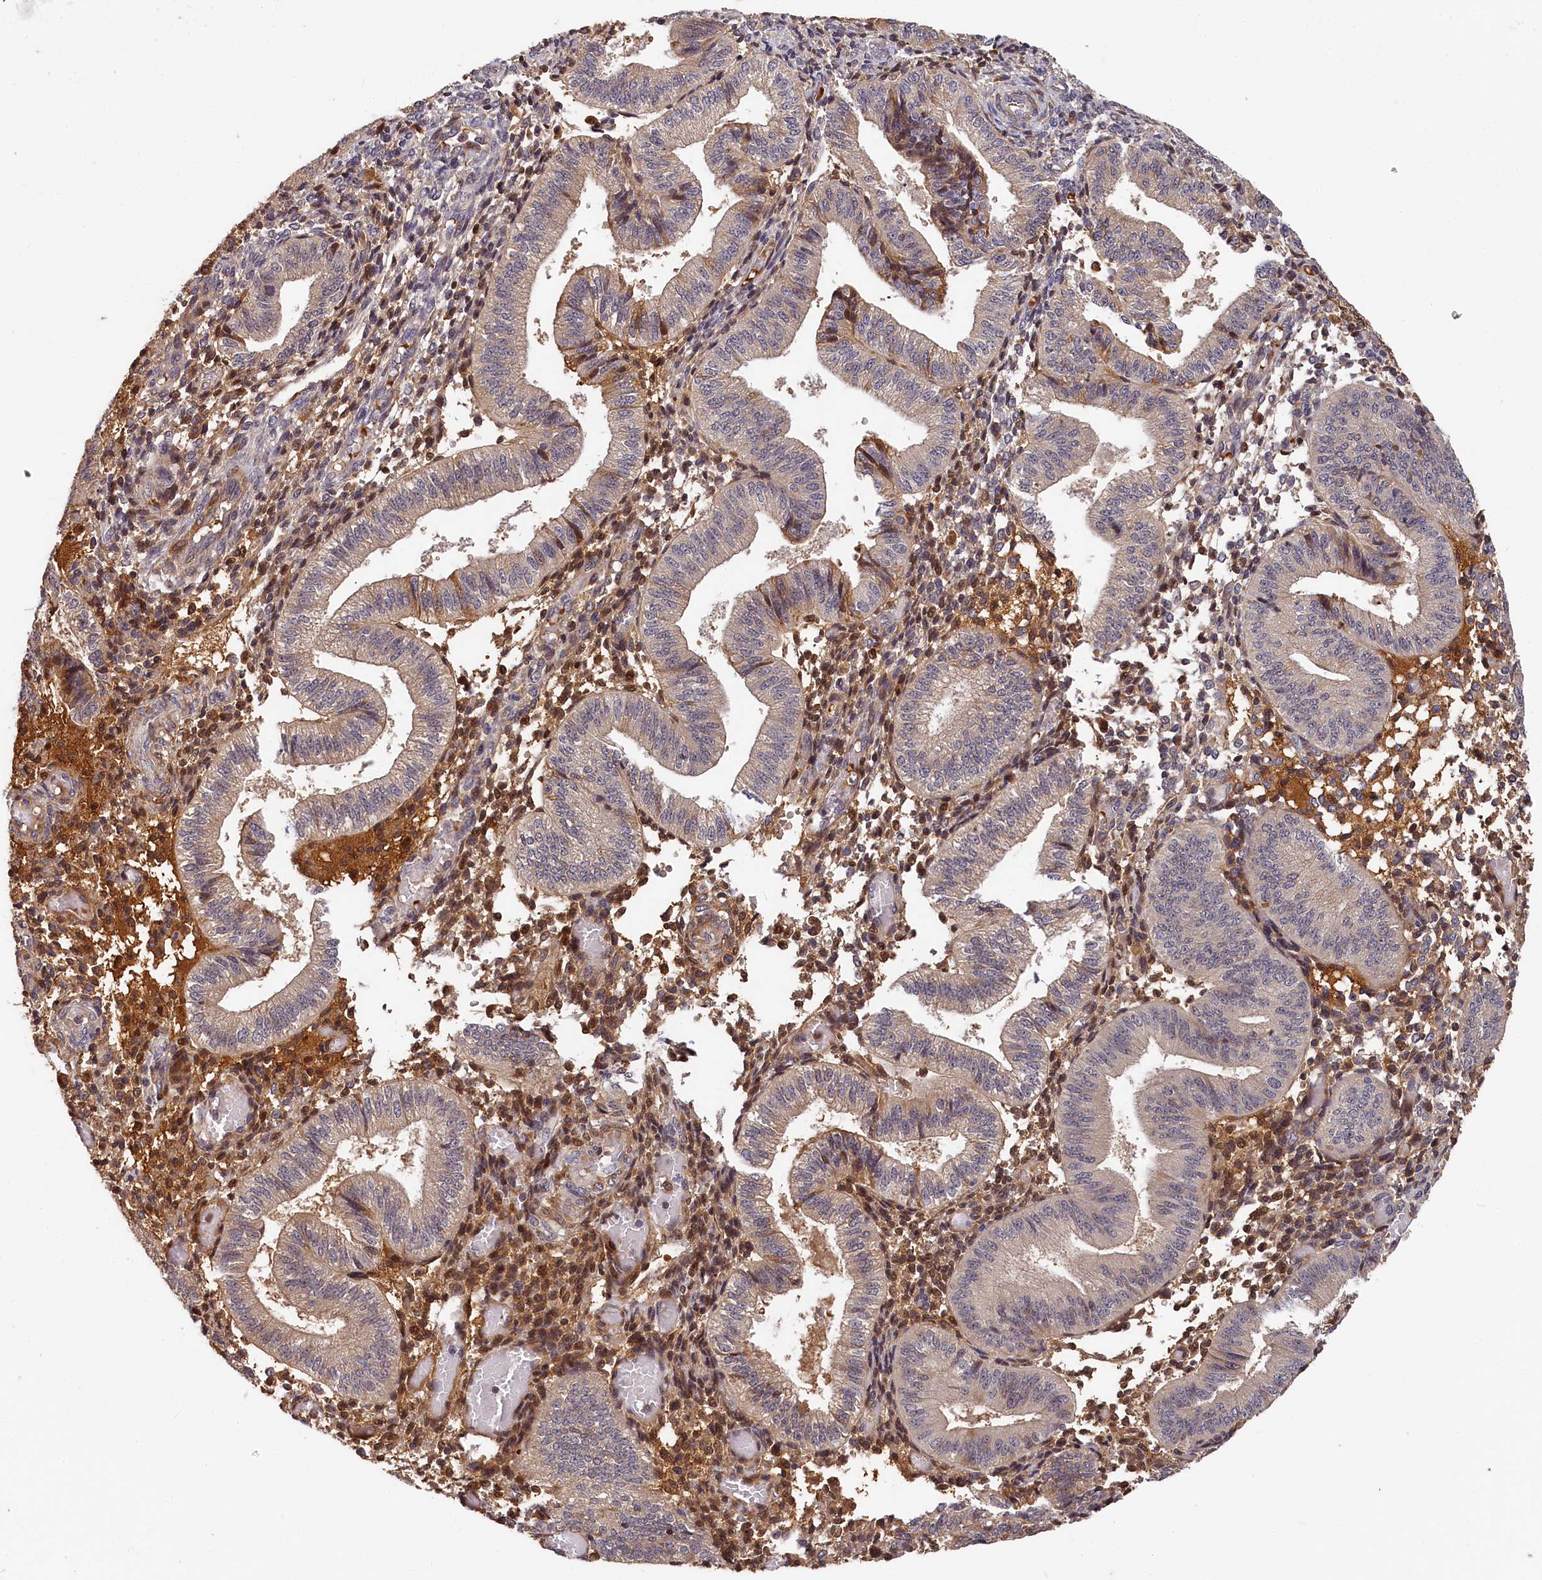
{"staining": {"intensity": "moderate", "quantity": "<25%", "location": "cytoplasmic/membranous"}, "tissue": "endometrium", "cell_type": "Cells in endometrial stroma", "image_type": "normal", "snomed": [{"axis": "morphology", "description": "Normal tissue, NOS"}, {"axis": "topography", "description": "Endometrium"}], "caption": "Endometrium stained with IHC exhibits moderate cytoplasmic/membranous positivity in approximately <25% of cells in endometrial stroma.", "gene": "ITIH1", "patient": {"sex": "female", "age": 34}}